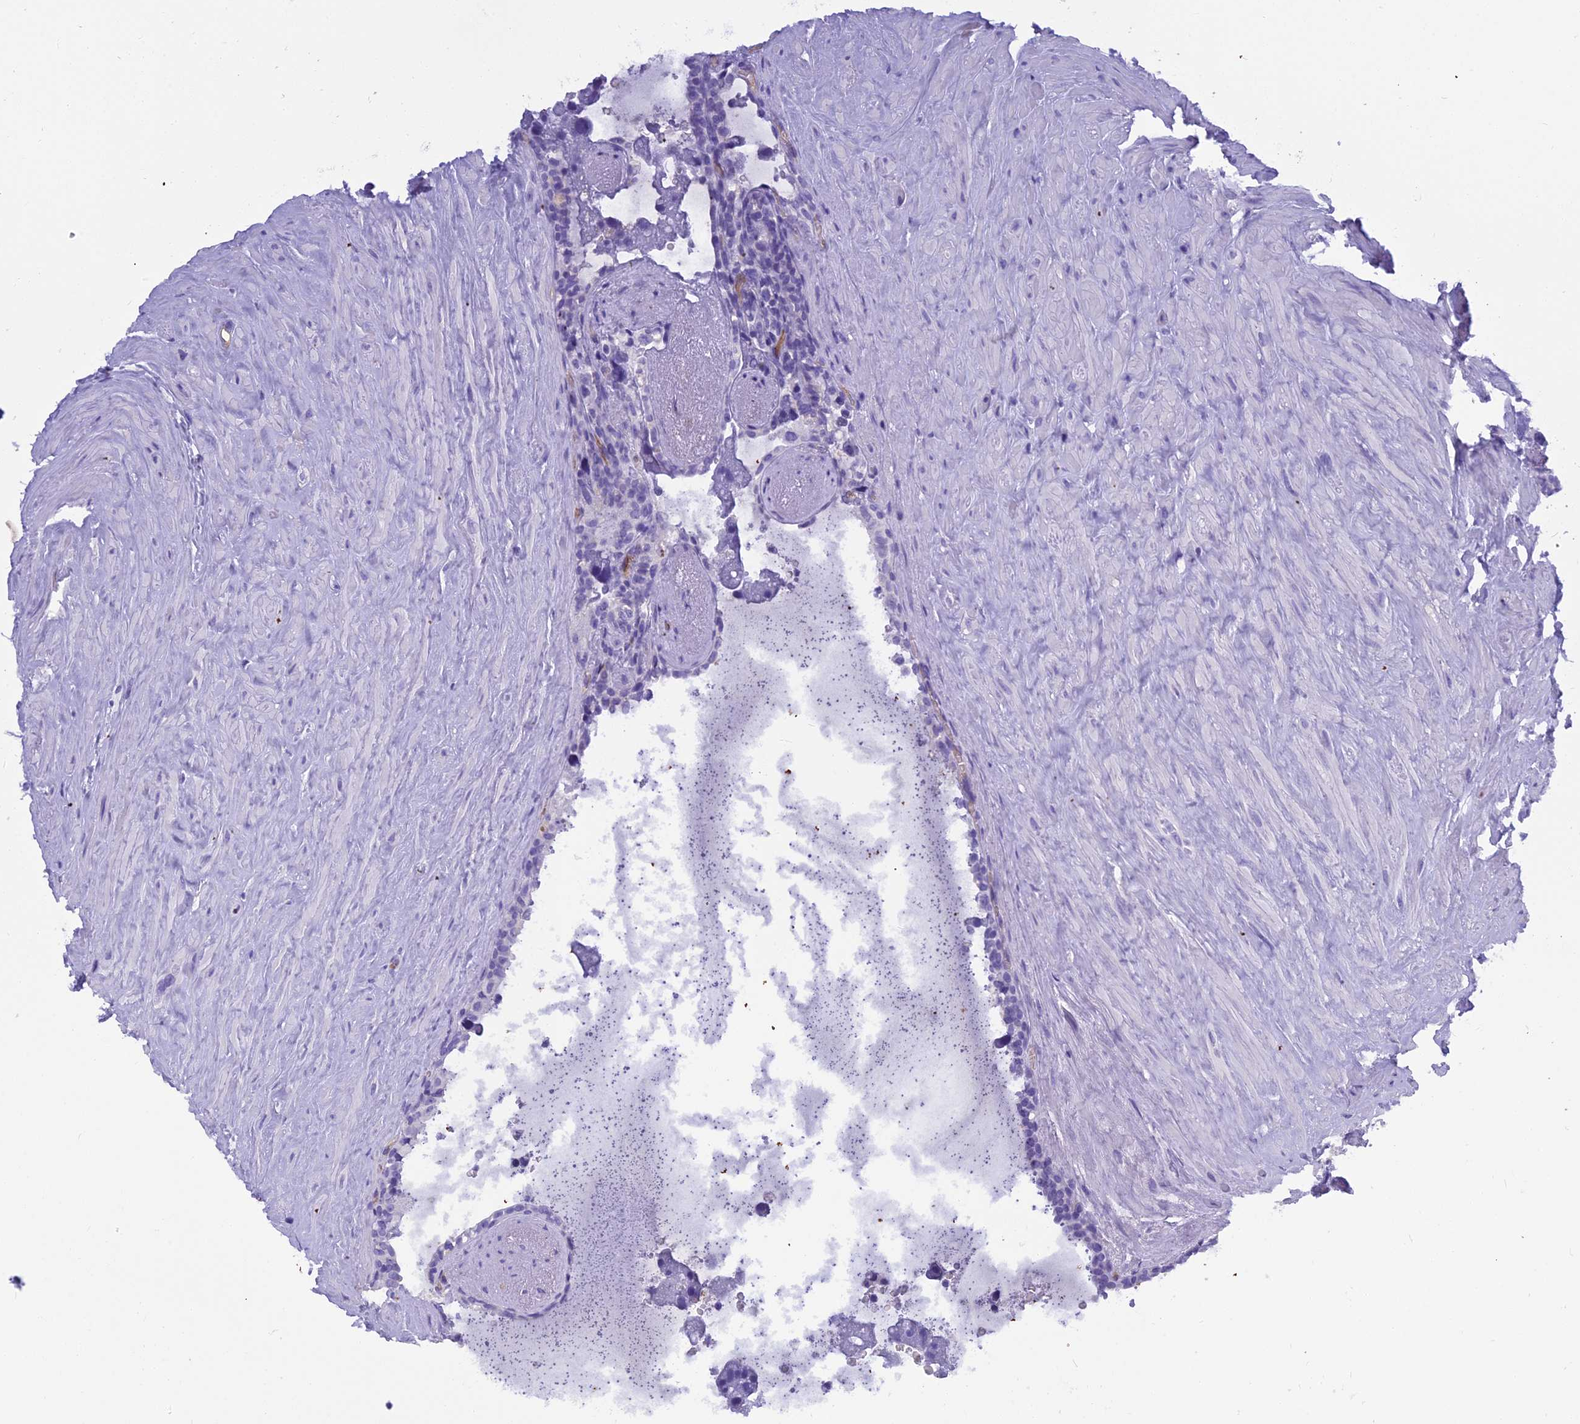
{"staining": {"intensity": "negative", "quantity": "none", "location": "none"}, "tissue": "seminal vesicle", "cell_type": "Glandular cells", "image_type": "normal", "snomed": [{"axis": "morphology", "description": "Normal tissue, NOS"}, {"axis": "topography", "description": "Seminal veicle"}], "caption": "Immunohistochemistry (IHC) of normal seminal vesicle reveals no staining in glandular cells. The staining is performed using DAB (3,3'-diaminobenzidine) brown chromogen with nuclei counter-stained in using hematoxylin.", "gene": "NINJ1", "patient": {"sex": "male", "age": 68}}